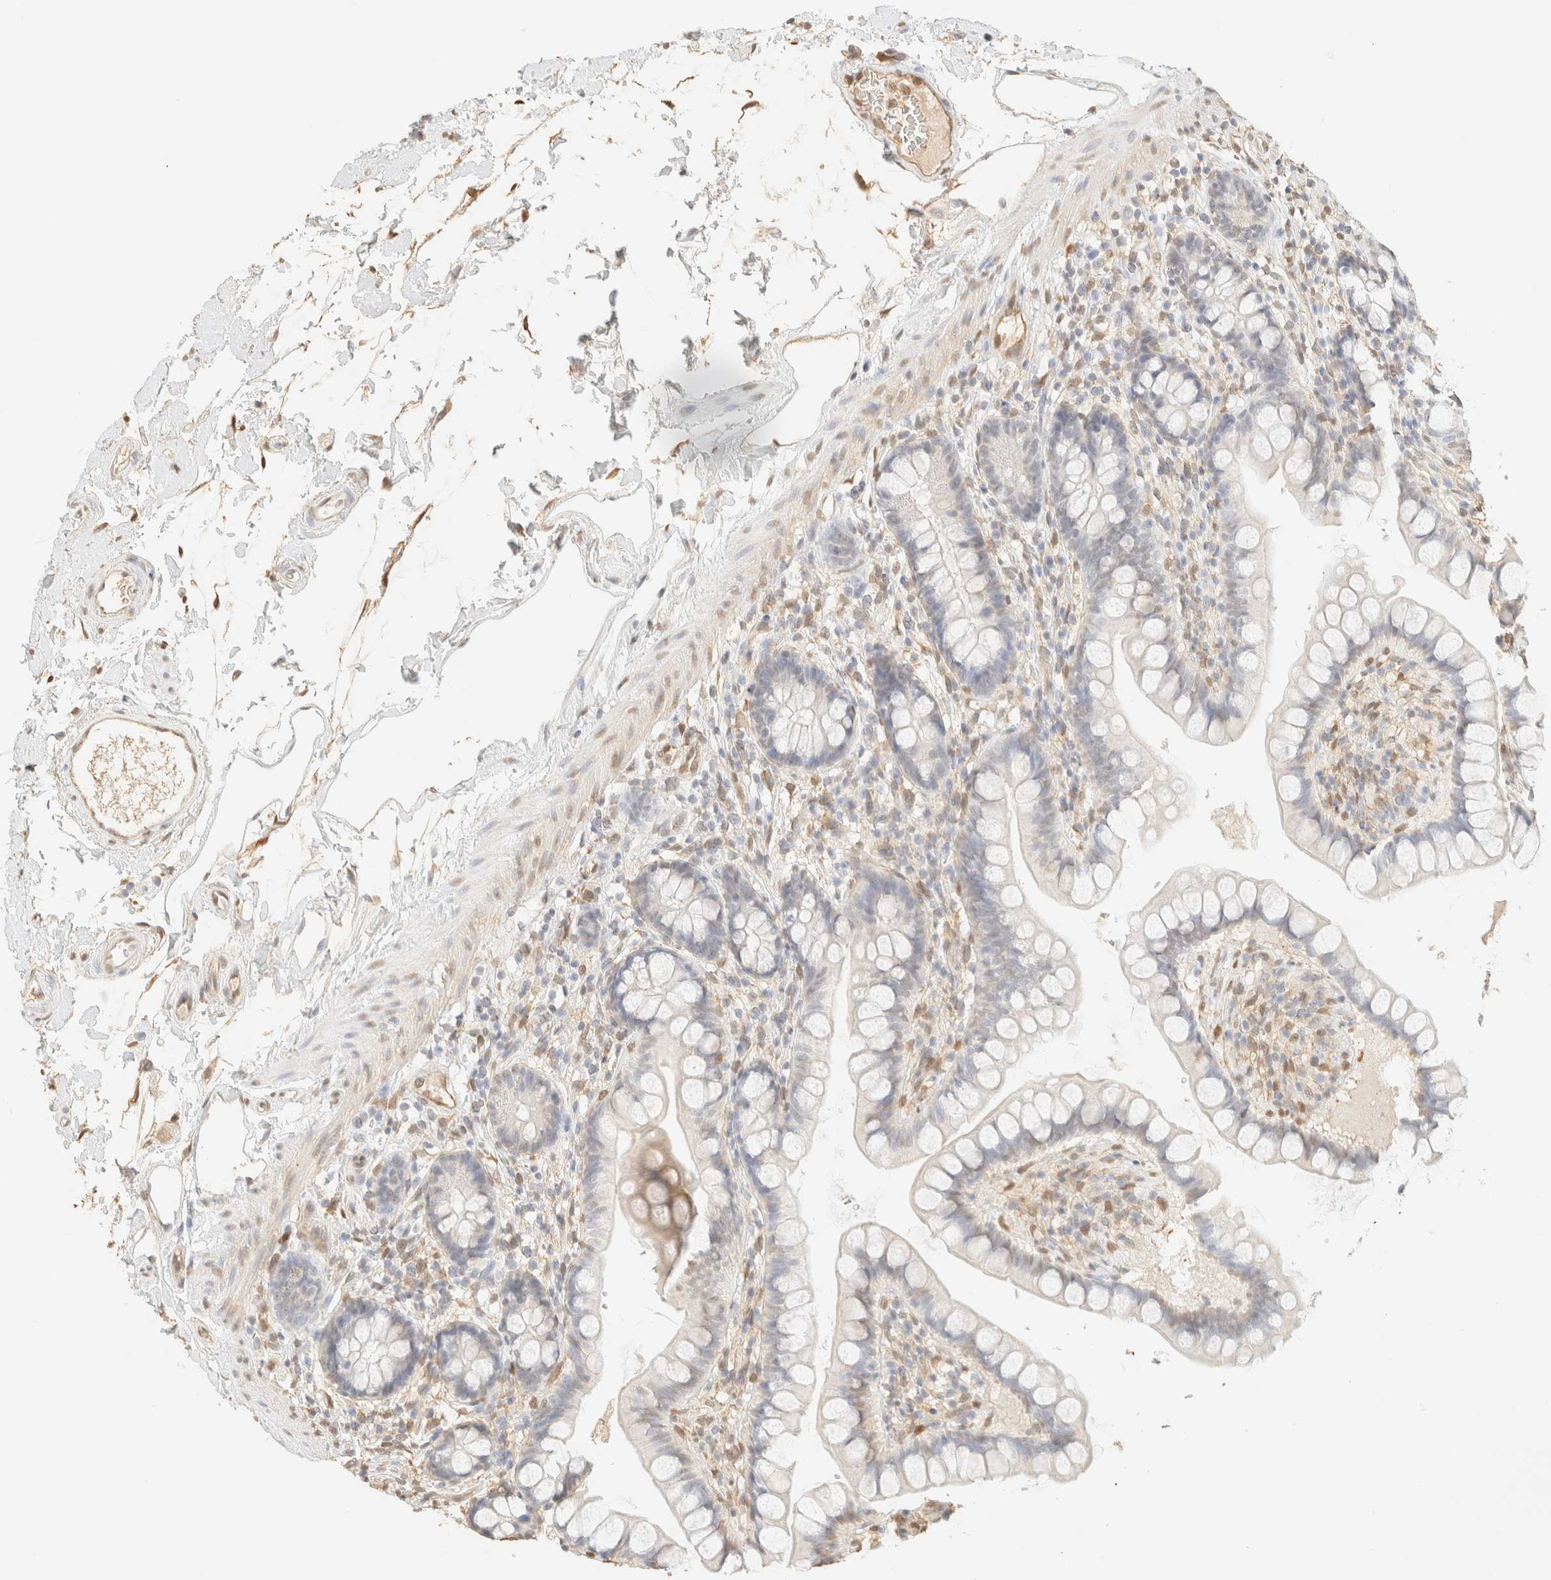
{"staining": {"intensity": "weak", "quantity": "<25%", "location": "nuclear"}, "tissue": "small intestine", "cell_type": "Glandular cells", "image_type": "normal", "snomed": [{"axis": "morphology", "description": "Normal tissue, NOS"}, {"axis": "topography", "description": "Small intestine"}], "caption": "An image of small intestine stained for a protein exhibits no brown staining in glandular cells.", "gene": "S100A13", "patient": {"sex": "female", "age": 84}}